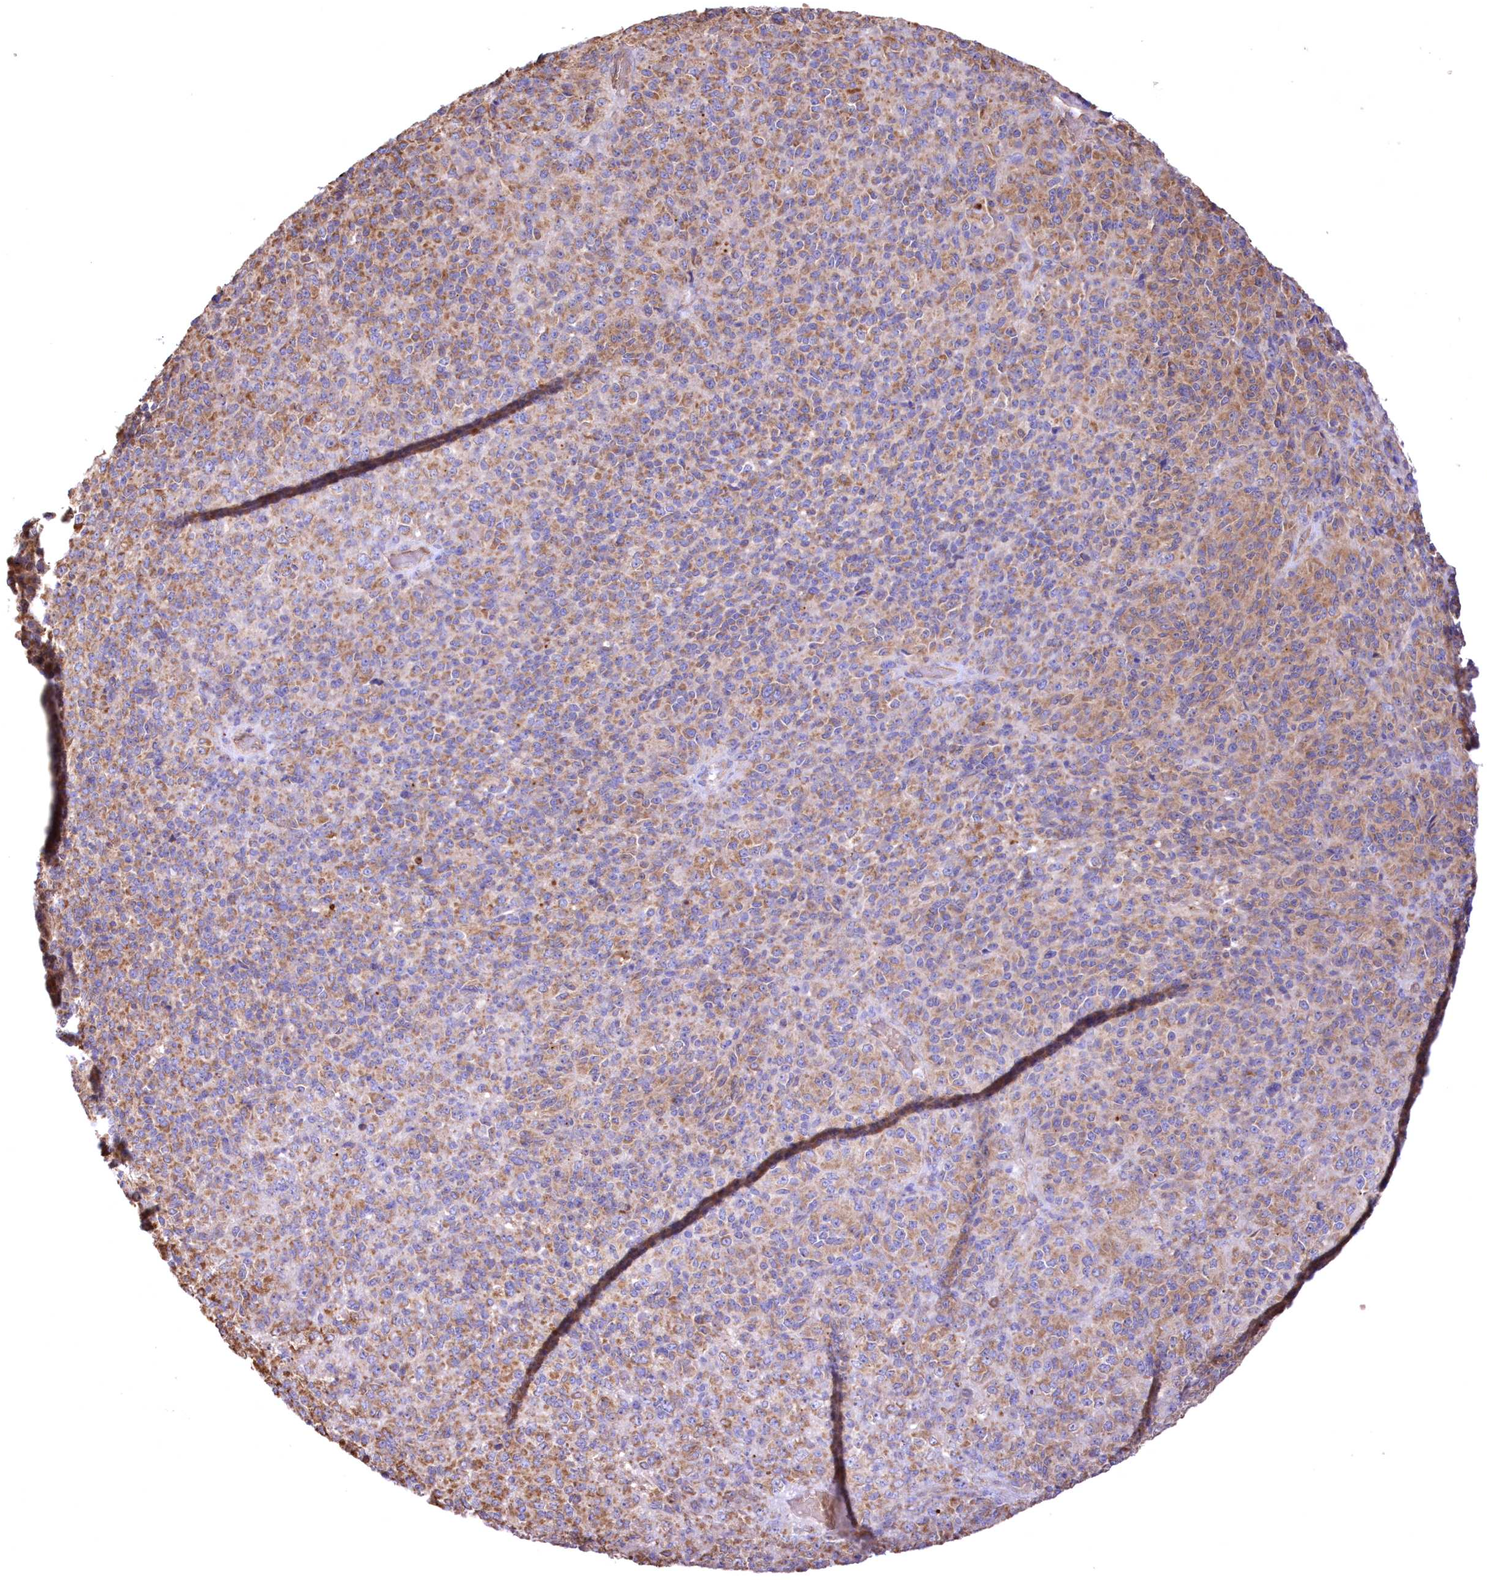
{"staining": {"intensity": "moderate", "quantity": ">75%", "location": "cytoplasmic/membranous"}, "tissue": "melanoma", "cell_type": "Tumor cells", "image_type": "cancer", "snomed": [{"axis": "morphology", "description": "Malignant melanoma, Metastatic site"}, {"axis": "topography", "description": "Brain"}], "caption": "A high-resolution image shows IHC staining of melanoma, which demonstrates moderate cytoplasmic/membranous positivity in about >75% of tumor cells.", "gene": "FCHO2", "patient": {"sex": "female", "age": 56}}